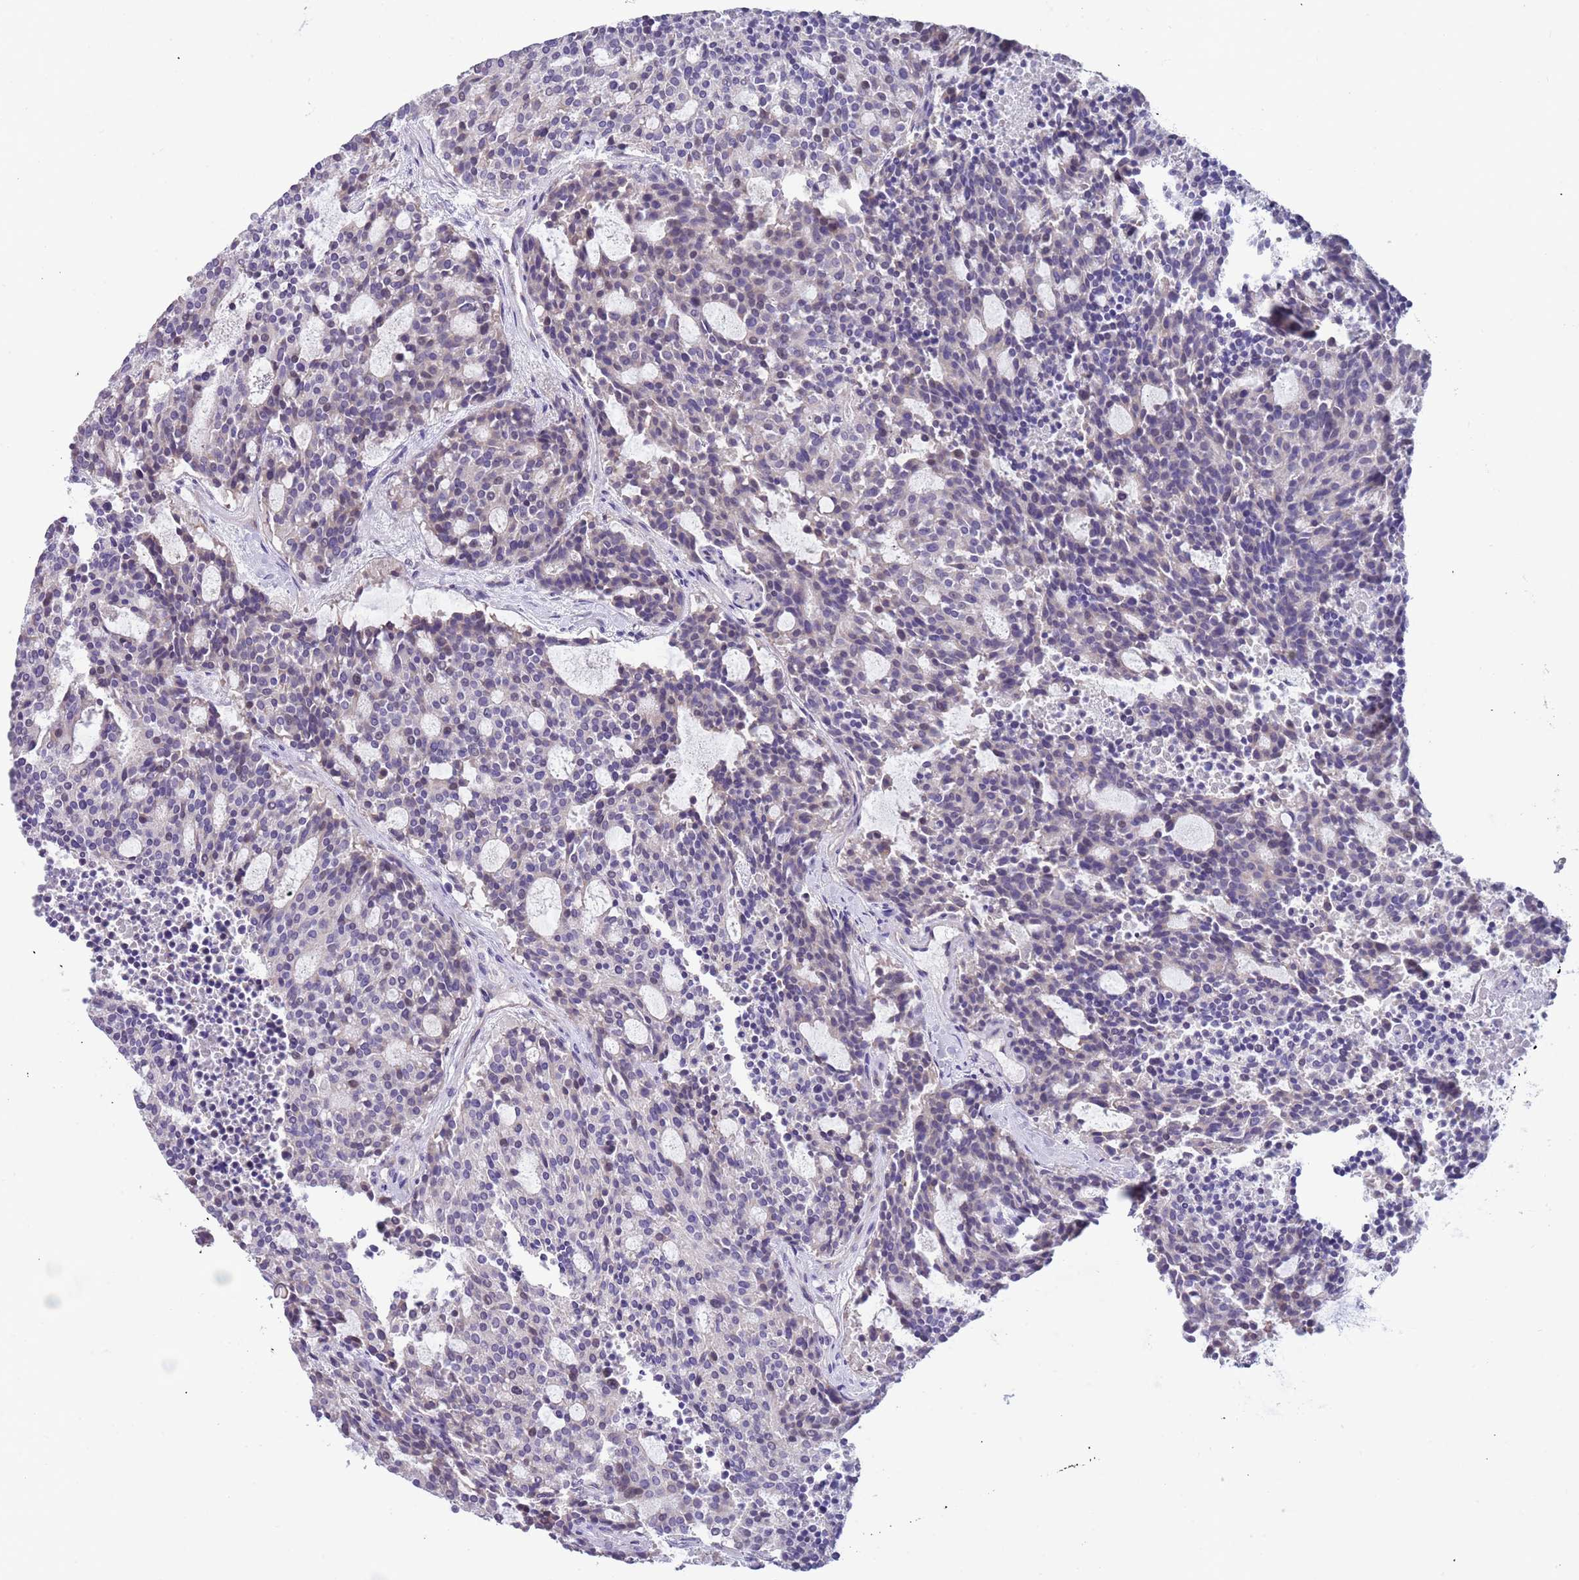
{"staining": {"intensity": "negative", "quantity": "none", "location": "none"}, "tissue": "carcinoid", "cell_type": "Tumor cells", "image_type": "cancer", "snomed": [{"axis": "morphology", "description": "Carcinoid, malignant, NOS"}, {"axis": "topography", "description": "Pancreas"}], "caption": "Immunohistochemistry of human carcinoid (malignant) demonstrates no expression in tumor cells.", "gene": "CABYR", "patient": {"sex": "female", "age": 54}}